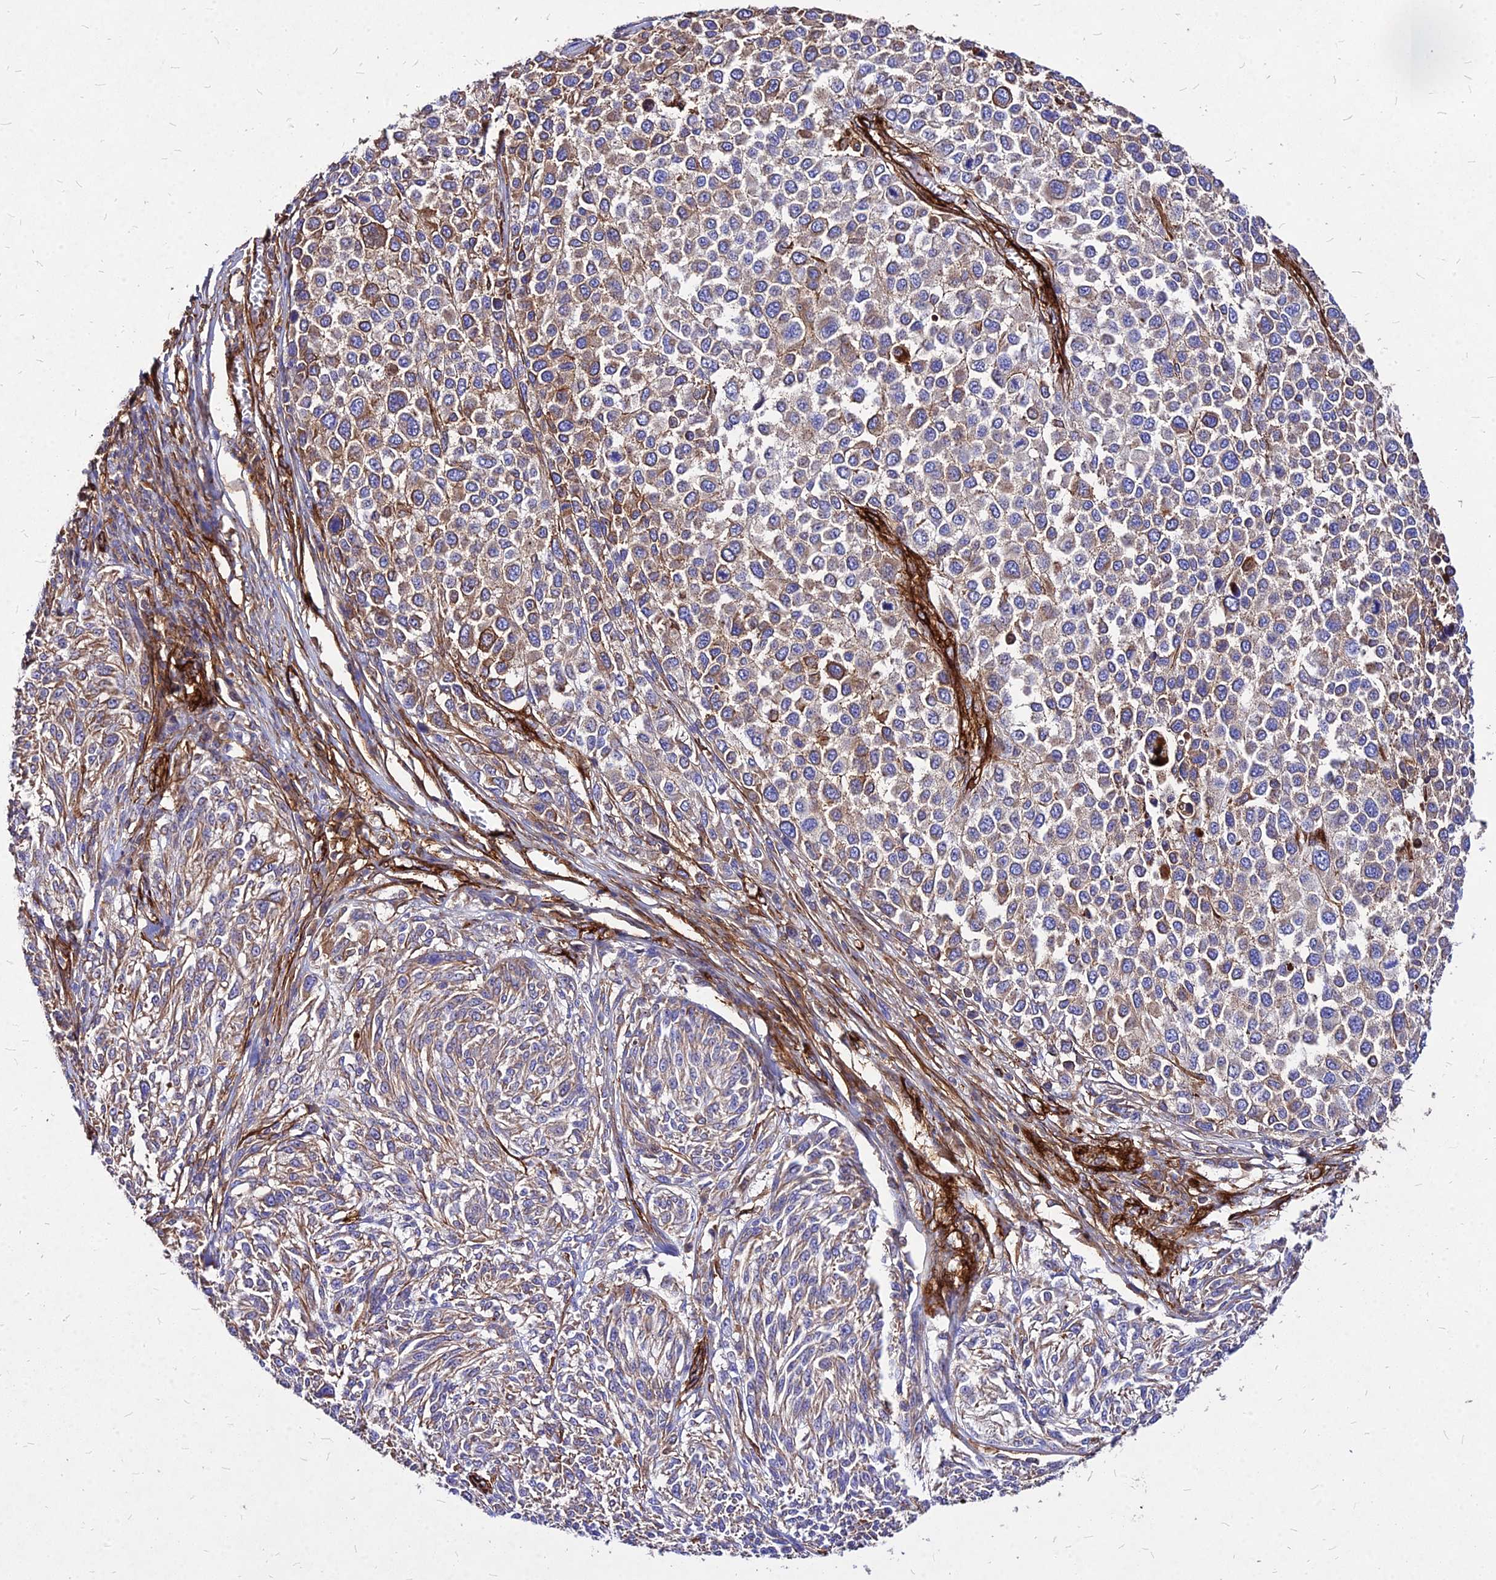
{"staining": {"intensity": "strong", "quantity": "25%-75%", "location": "cytoplasmic/membranous"}, "tissue": "melanoma", "cell_type": "Tumor cells", "image_type": "cancer", "snomed": [{"axis": "morphology", "description": "Malignant melanoma, NOS"}, {"axis": "topography", "description": "Skin of trunk"}], "caption": "There is high levels of strong cytoplasmic/membranous positivity in tumor cells of melanoma, as demonstrated by immunohistochemical staining (brown color).", "gene": "EFCC1", "patient": {"sex": "male", "age": 71}}